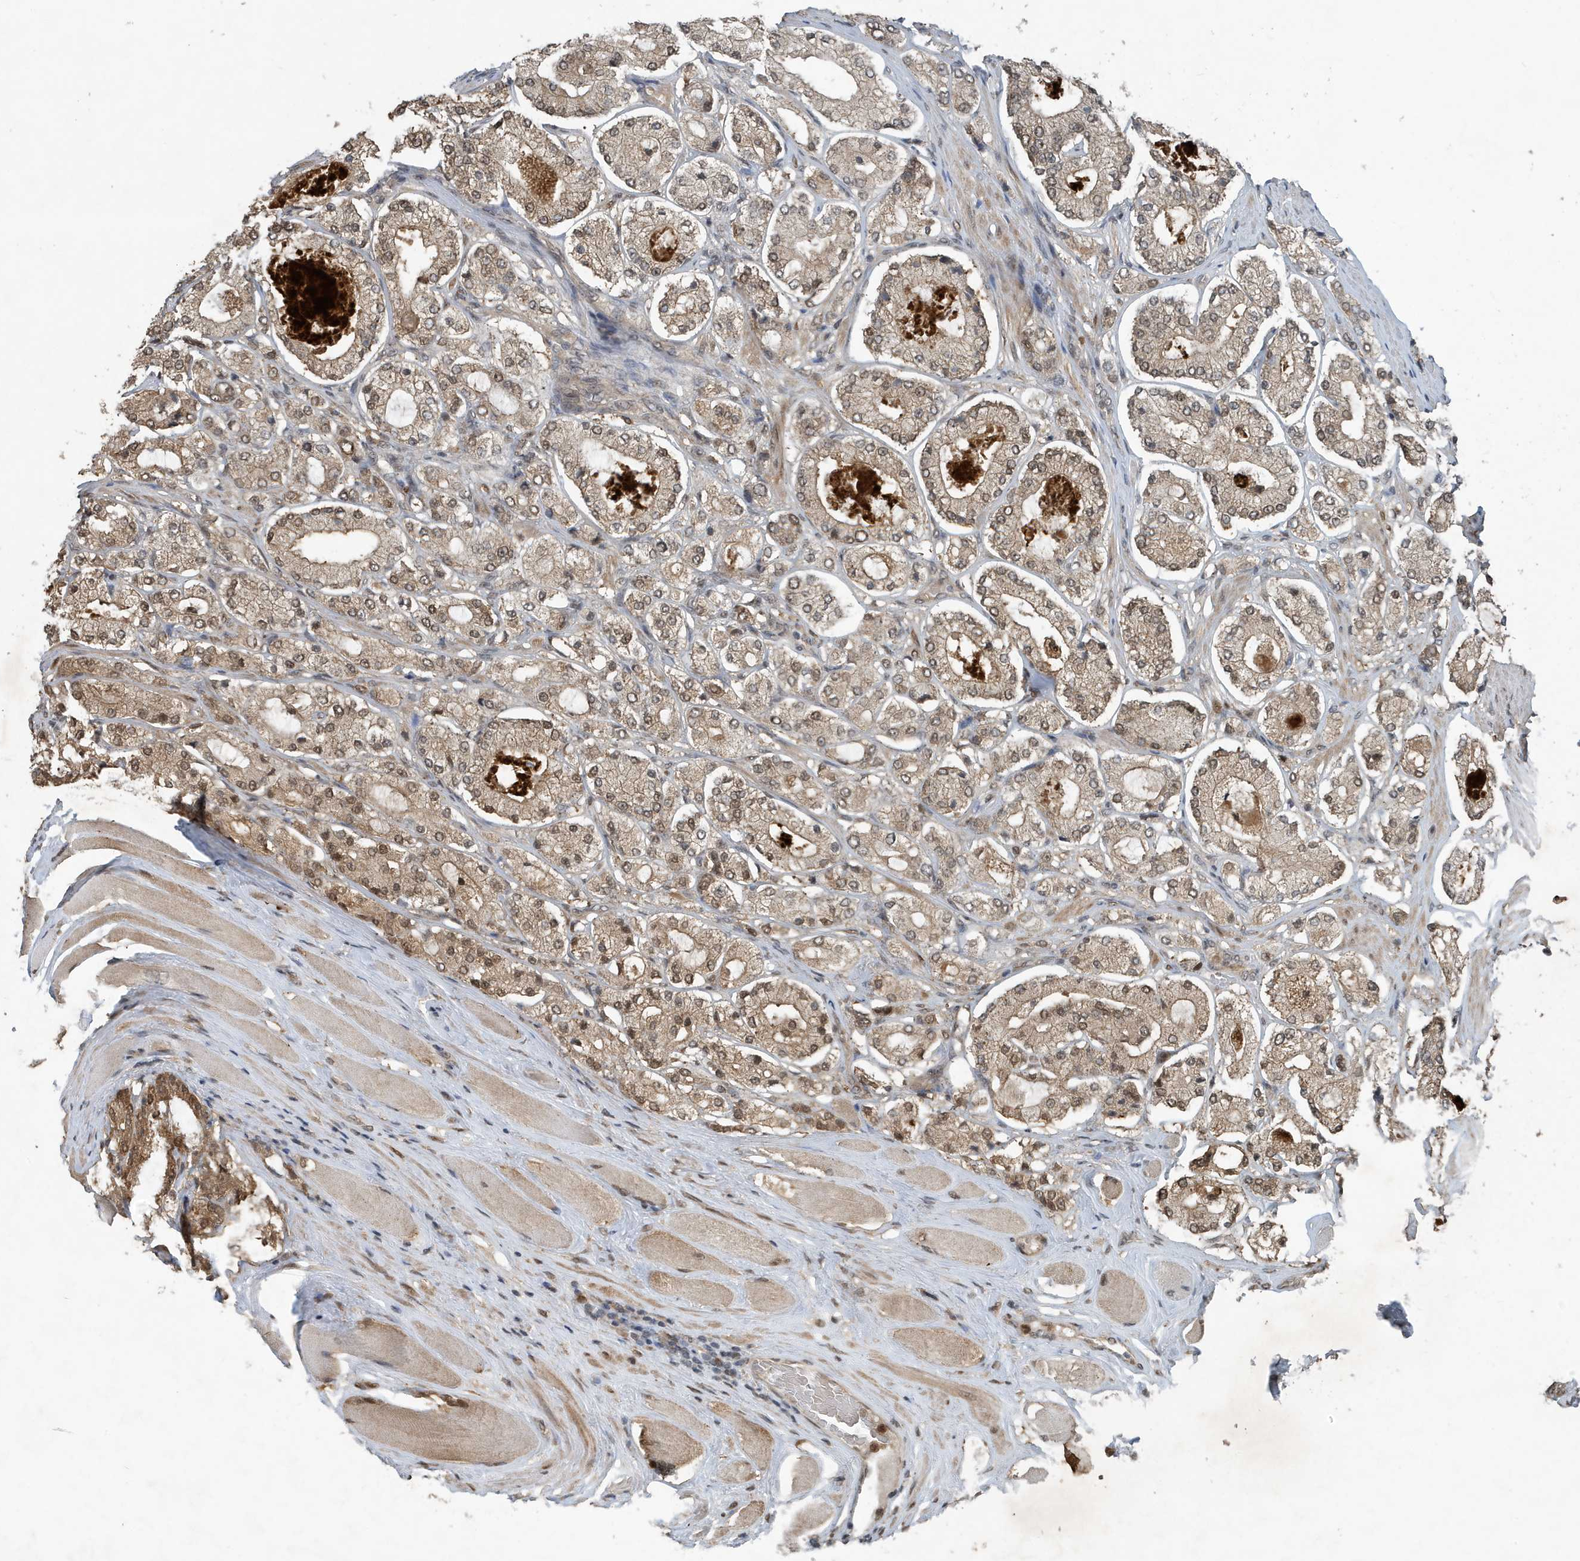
{"staining": {"intensity": "moderate", "quantity": ">75%", "location": "cytoplasmic/membranous,nuclear"}, "tissue": "prostate cancer", "cell_type": "Tumor cells", "image_type": "cancer", "snomed": [{"axis": "morphology", "description": "Adenocarcinoma, High grade"}, {"axis": "topography", "description": "Prostate"}], "caption": "DAB immunohistochemical staining of prostate cancer demonstrates moderate cytoplasmic/membranous and nuclear protein positivity in approximately >75% of tumor cells.", "gene": "HSPA1A", "patient": {"sex": "male", "age": 65}}